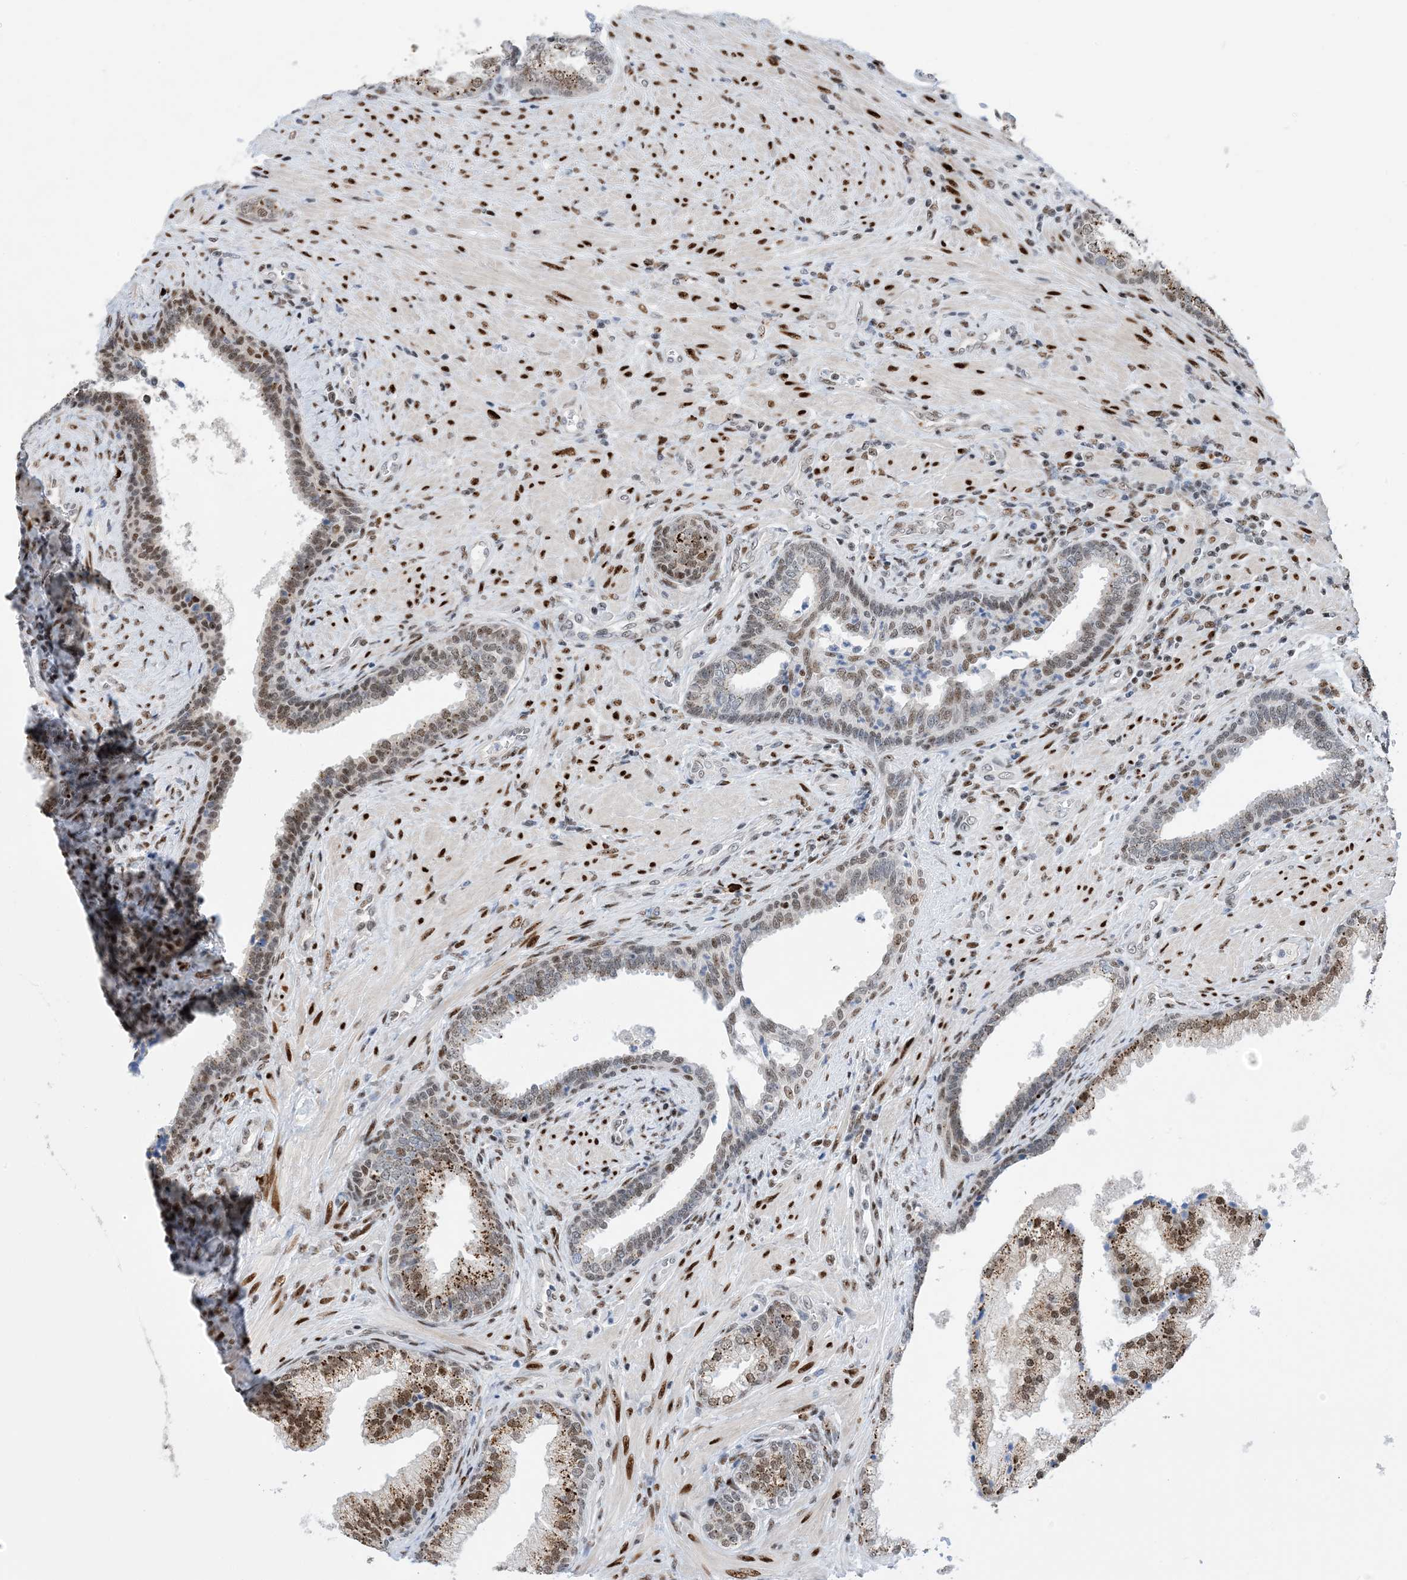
{"staining": {"intensity": "moderate", "quantity": "25%-75%", "location": "nuclear"}, "tissue": "prostate", "cell_type": "Glandular cells", "image_type": "normal", "snomed": [{"axis": "morphology", "description": "Normal tissue, NOS"}, {"axis": "topography", "description": "Prostate"}], "caption": "IHC (DAB) staining of unremarkable prostate shows moderate nuclear protein expression in about 25%-75% of glandular cells. (DAB (3,3'-diaminobenzidine) IHC, brown staining for protein, blue staining for nuclei).", "gene": "TSPYL1", "patient": {"sex": "male", "age": 76}}